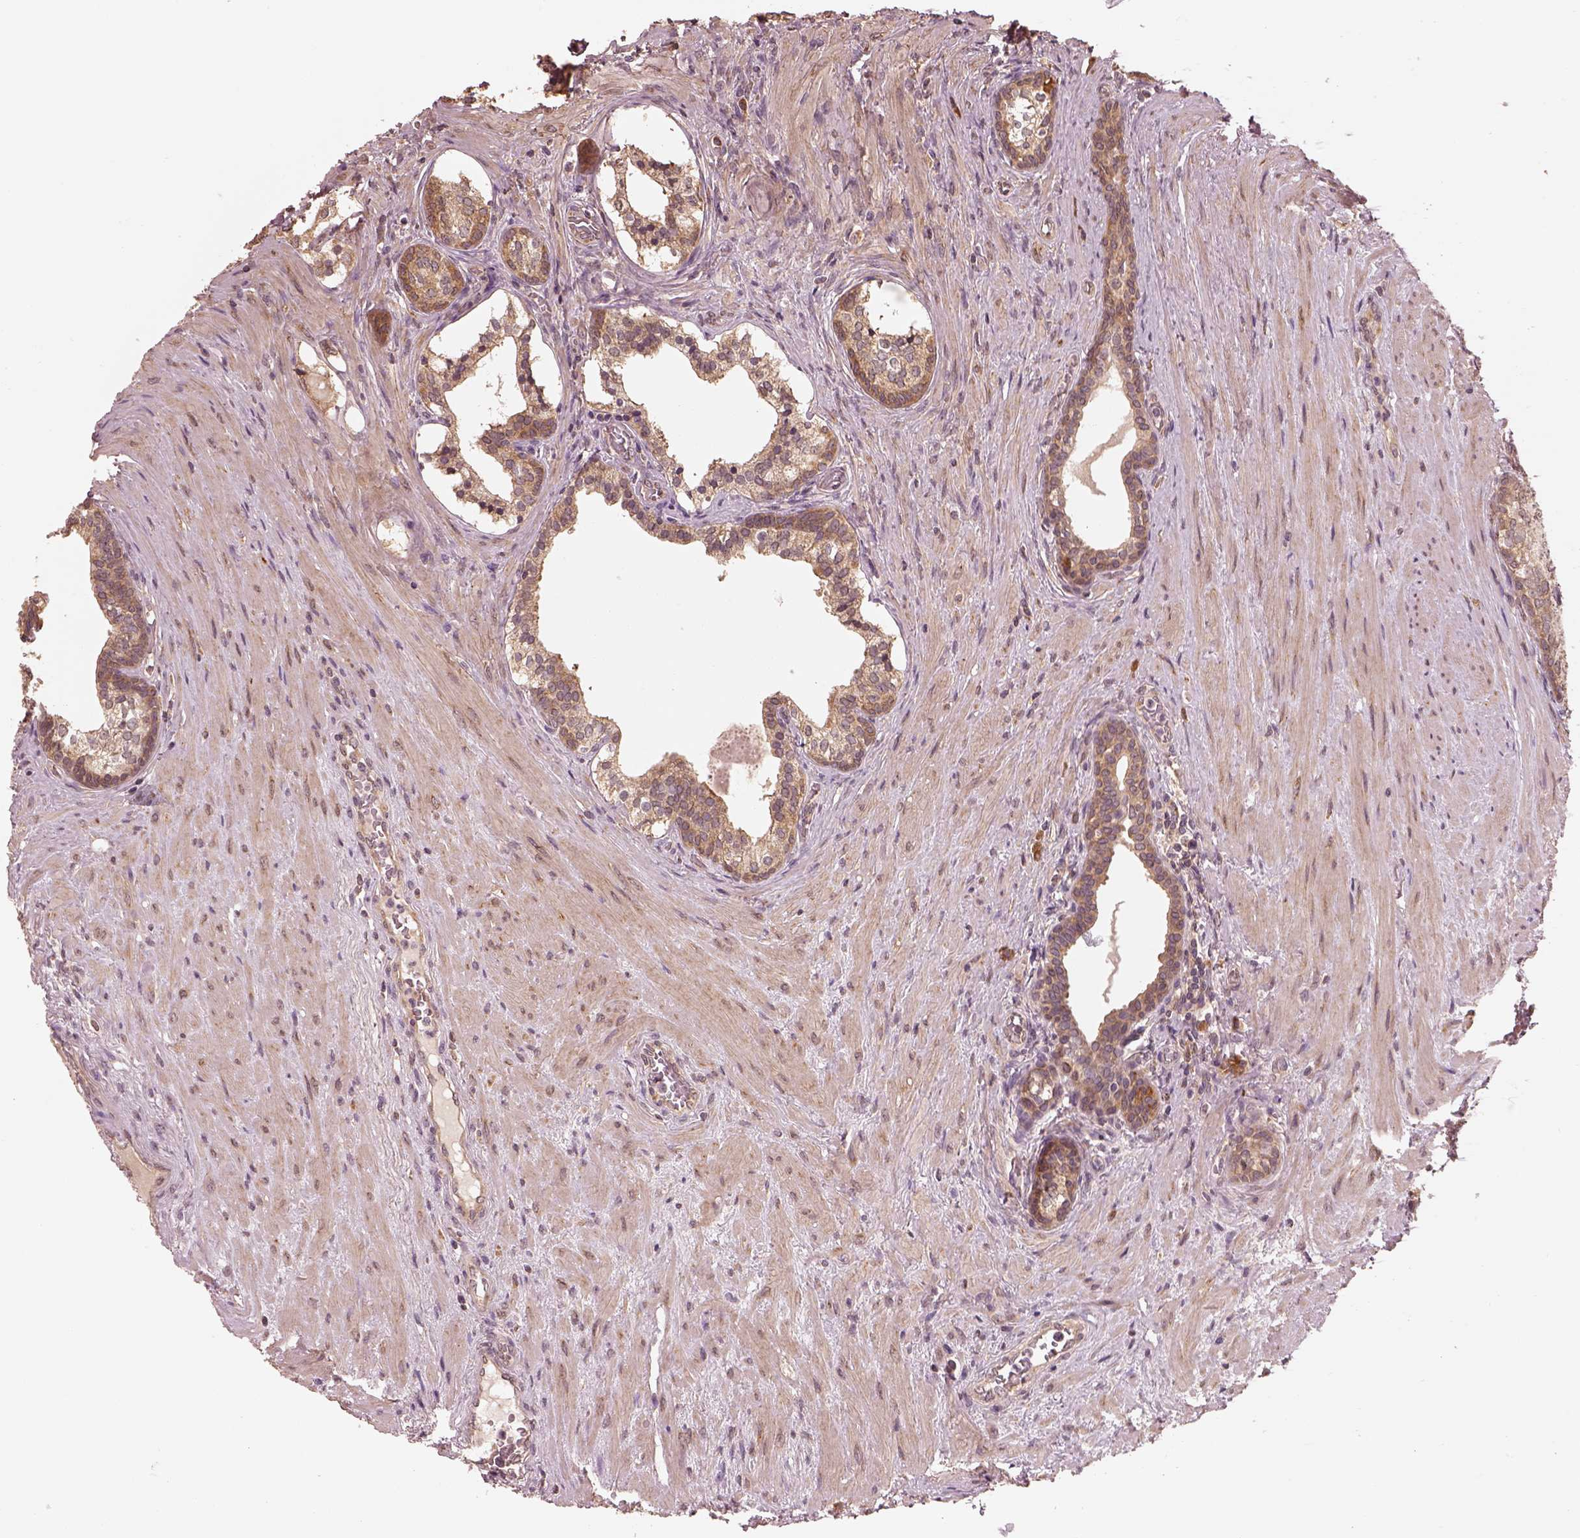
{"staining": {"intensity": "moderate", "quantity": ">75%", "location": "cytoplasmic/membranous"}, "tissue": "prostate cancer", "cell_type": "Tumor cells", "image_type": "cancer", "snomed": [{"axis": "morphology", "description": "Adenocarcinoma, NOS"}, {"axis": "morphology", "description": "Adenocarcinoma, High grade"}, {"axis": "topography", "description": "Prostate"}], "caption": "Prostate cancer (adenocarcinoma) stained for a protein shows moderate cytoplasmic/membranous positivity in tumor cells.", "gene": "RPS5", "patient": {"sex": "male", "age": 61}}